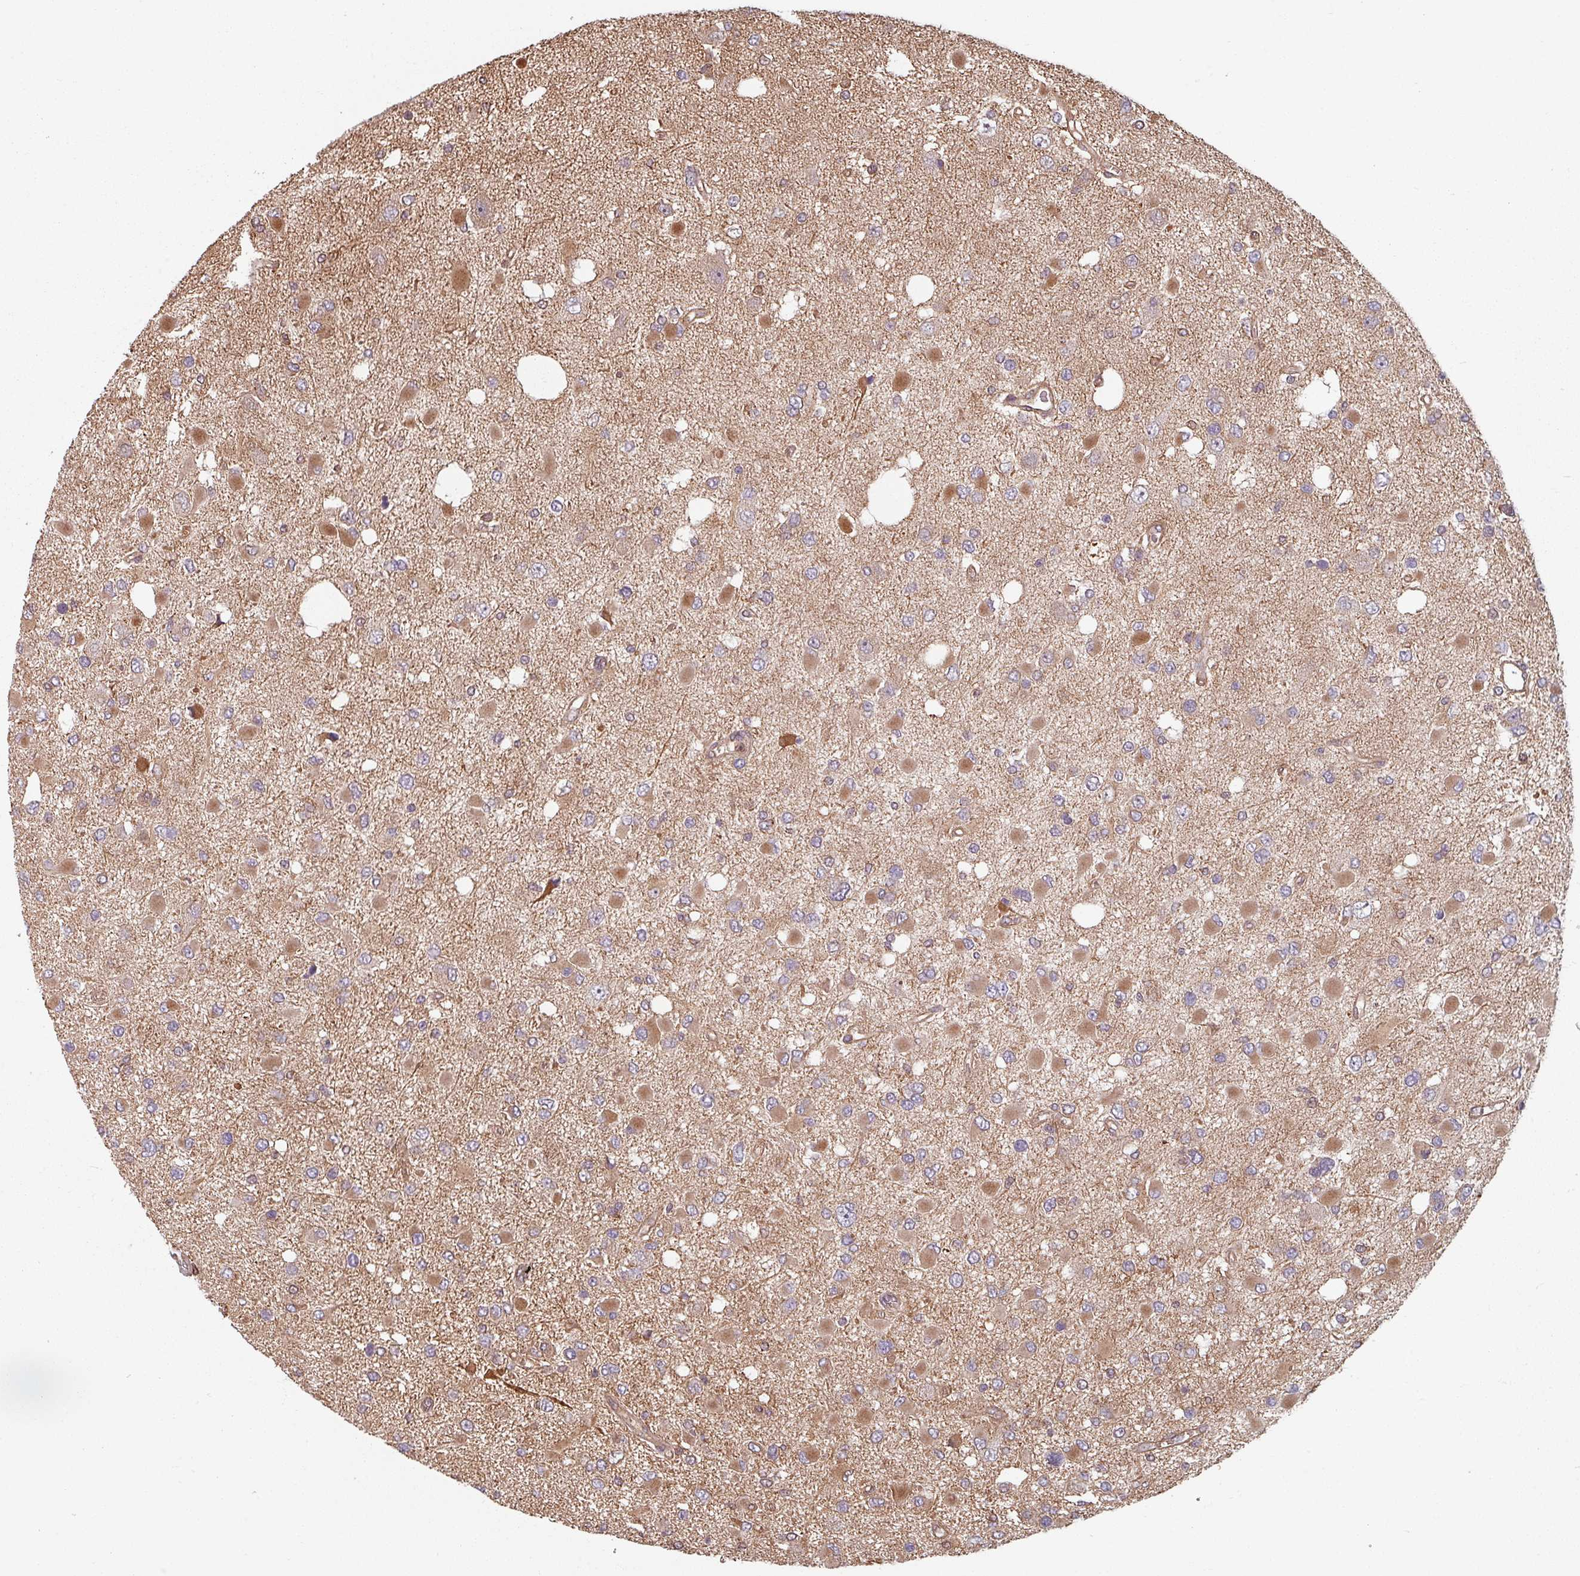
{"staining": {"intensity": "moderate", "quantity": "<25%", "location": "cytoplasmic/membranous"}, "tissue": "glioma", "cell_type": "Tumor cells", "image_type": "cancer", "snomed": [{"axis": "morphology", "description": "Glioma, malignant, High grade"}, {"axis": "topography", "description": "Brain"}], "caption": "Protein staining of glioma tissue reveals moderate cytoplasmic/membranous staining in about <25% of tumor cells.", "gene": "EID1", "patient": {"sex": "male", "age": 53}}